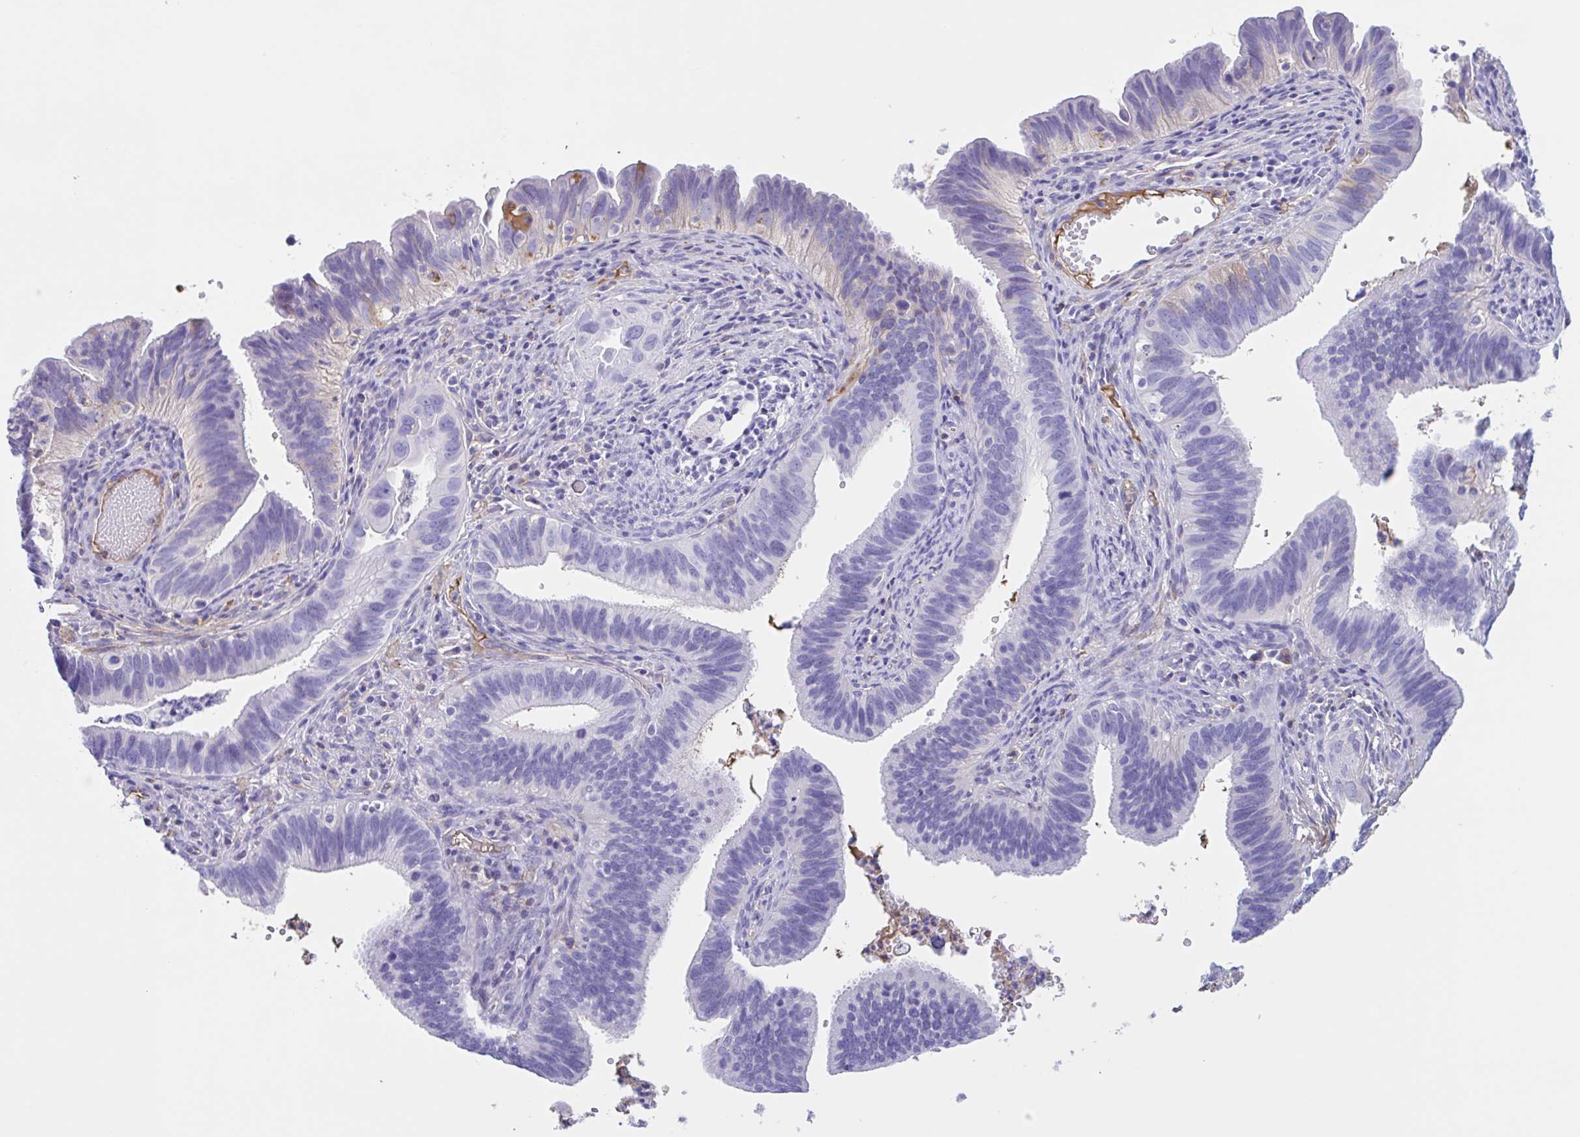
{"staining": {"intensity": "negative", "quantity": "none", "location": "none"}, "tissue": "cervical cancer", "cell_type": "Tumor cells", "image_type": "cancer", "snomed": [{"axis": "morphology", "description": "Adenocarcinoma, NOS"}, {"axis": "topography", "description": "Cervix"}], "caption": "The image reveals no staining of tumor cells in cervical cancer (adenocarcinoma). (DAB immunohistochemistry (IHC) with hematoxylin counter stain).", "gene": "LARGE2", "patient": {"sex": "female", "age": 42}}